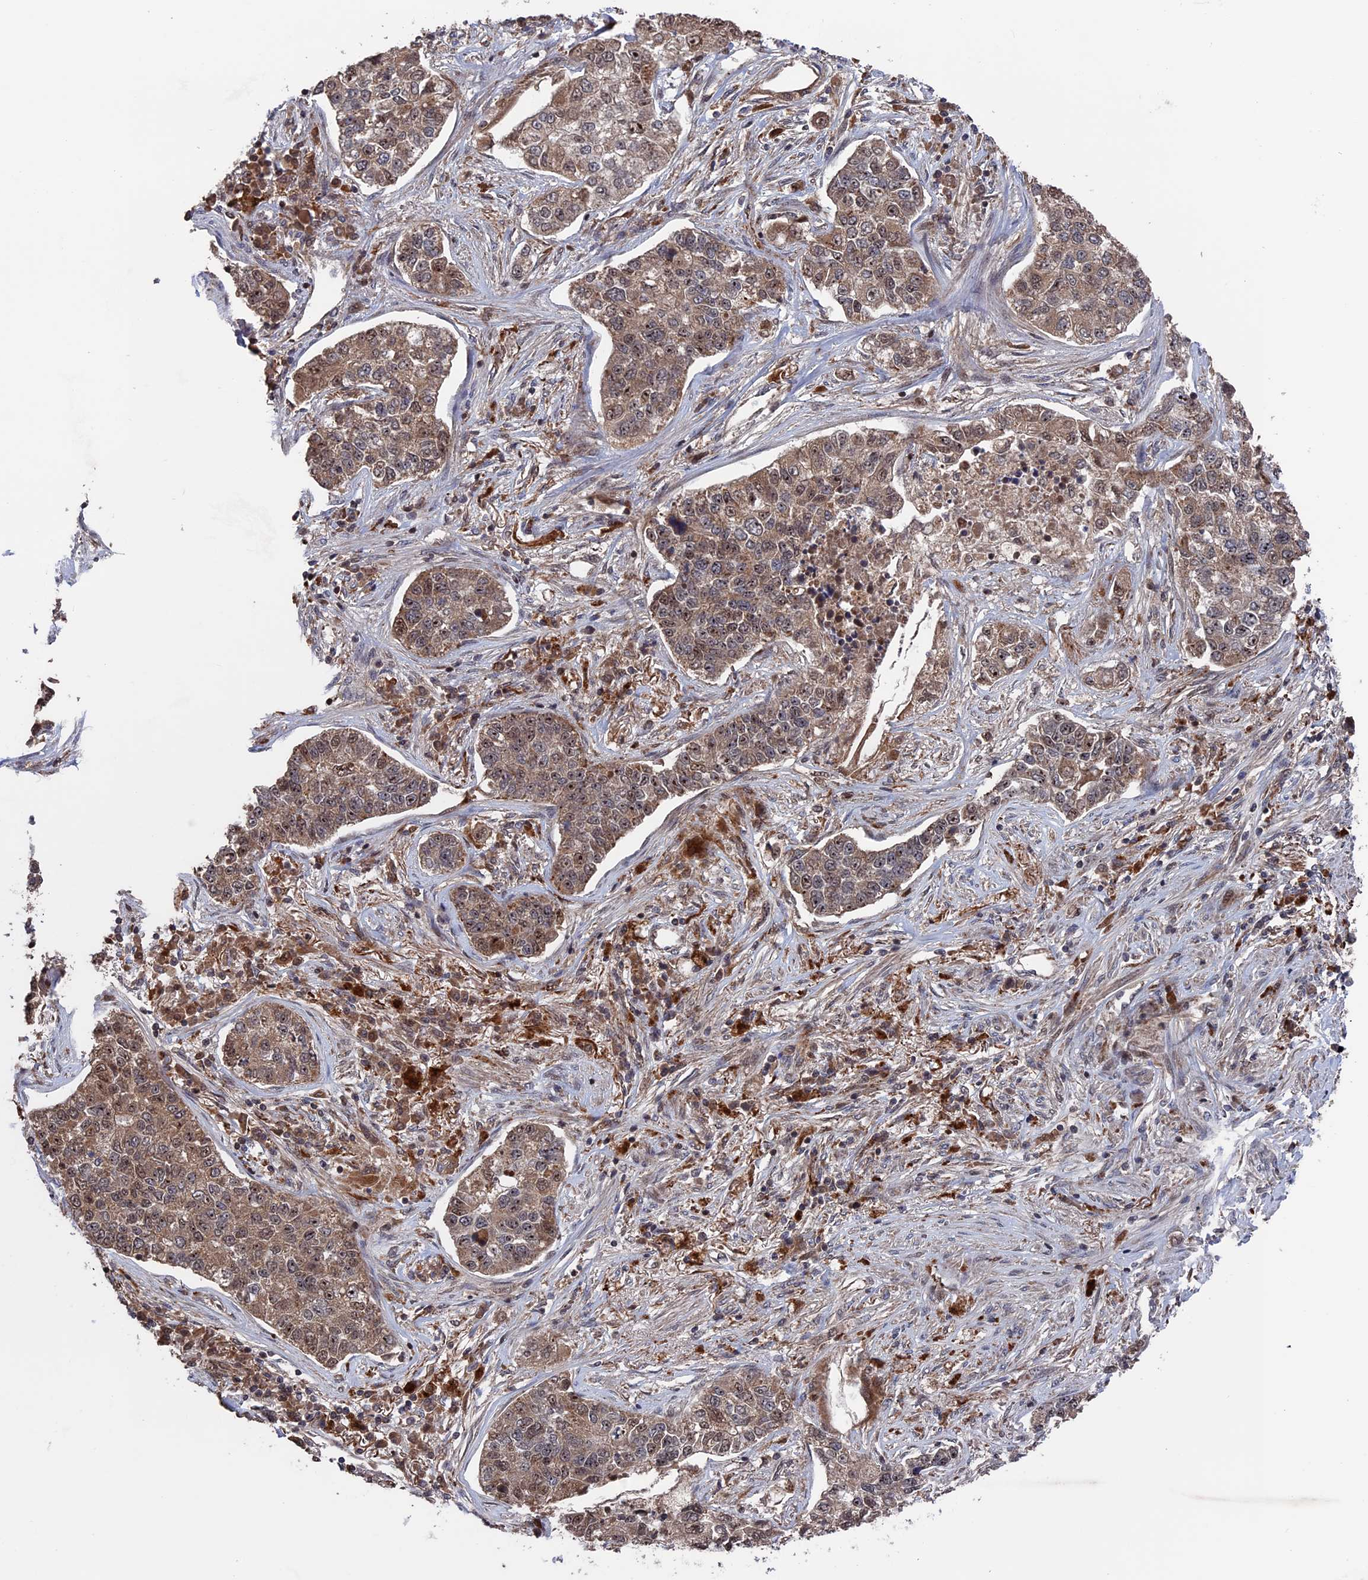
{"staining": {"intensity": "moderate", "quantity": ">75%", "location": "cytoplasmic/membranous,nuclear"}, "tissue": "lung cancer", "cell_type": "Tumor cells", "image_type": "cancer", "snomed": [{"axis": "morphology", "description": "Adenocarcinoma, NOS"}, {"axis": "topography", "description": "Lung"}], "caption": "Lung adenocarcinoma was stained to show a protein in brown. There is medium levels of moderate cytoplasmic/membranous and nuclear expression in approximately >75% of tumor cells.", "gene": "PLA2G15", "patient": {"sex": "male", "age": 49}}